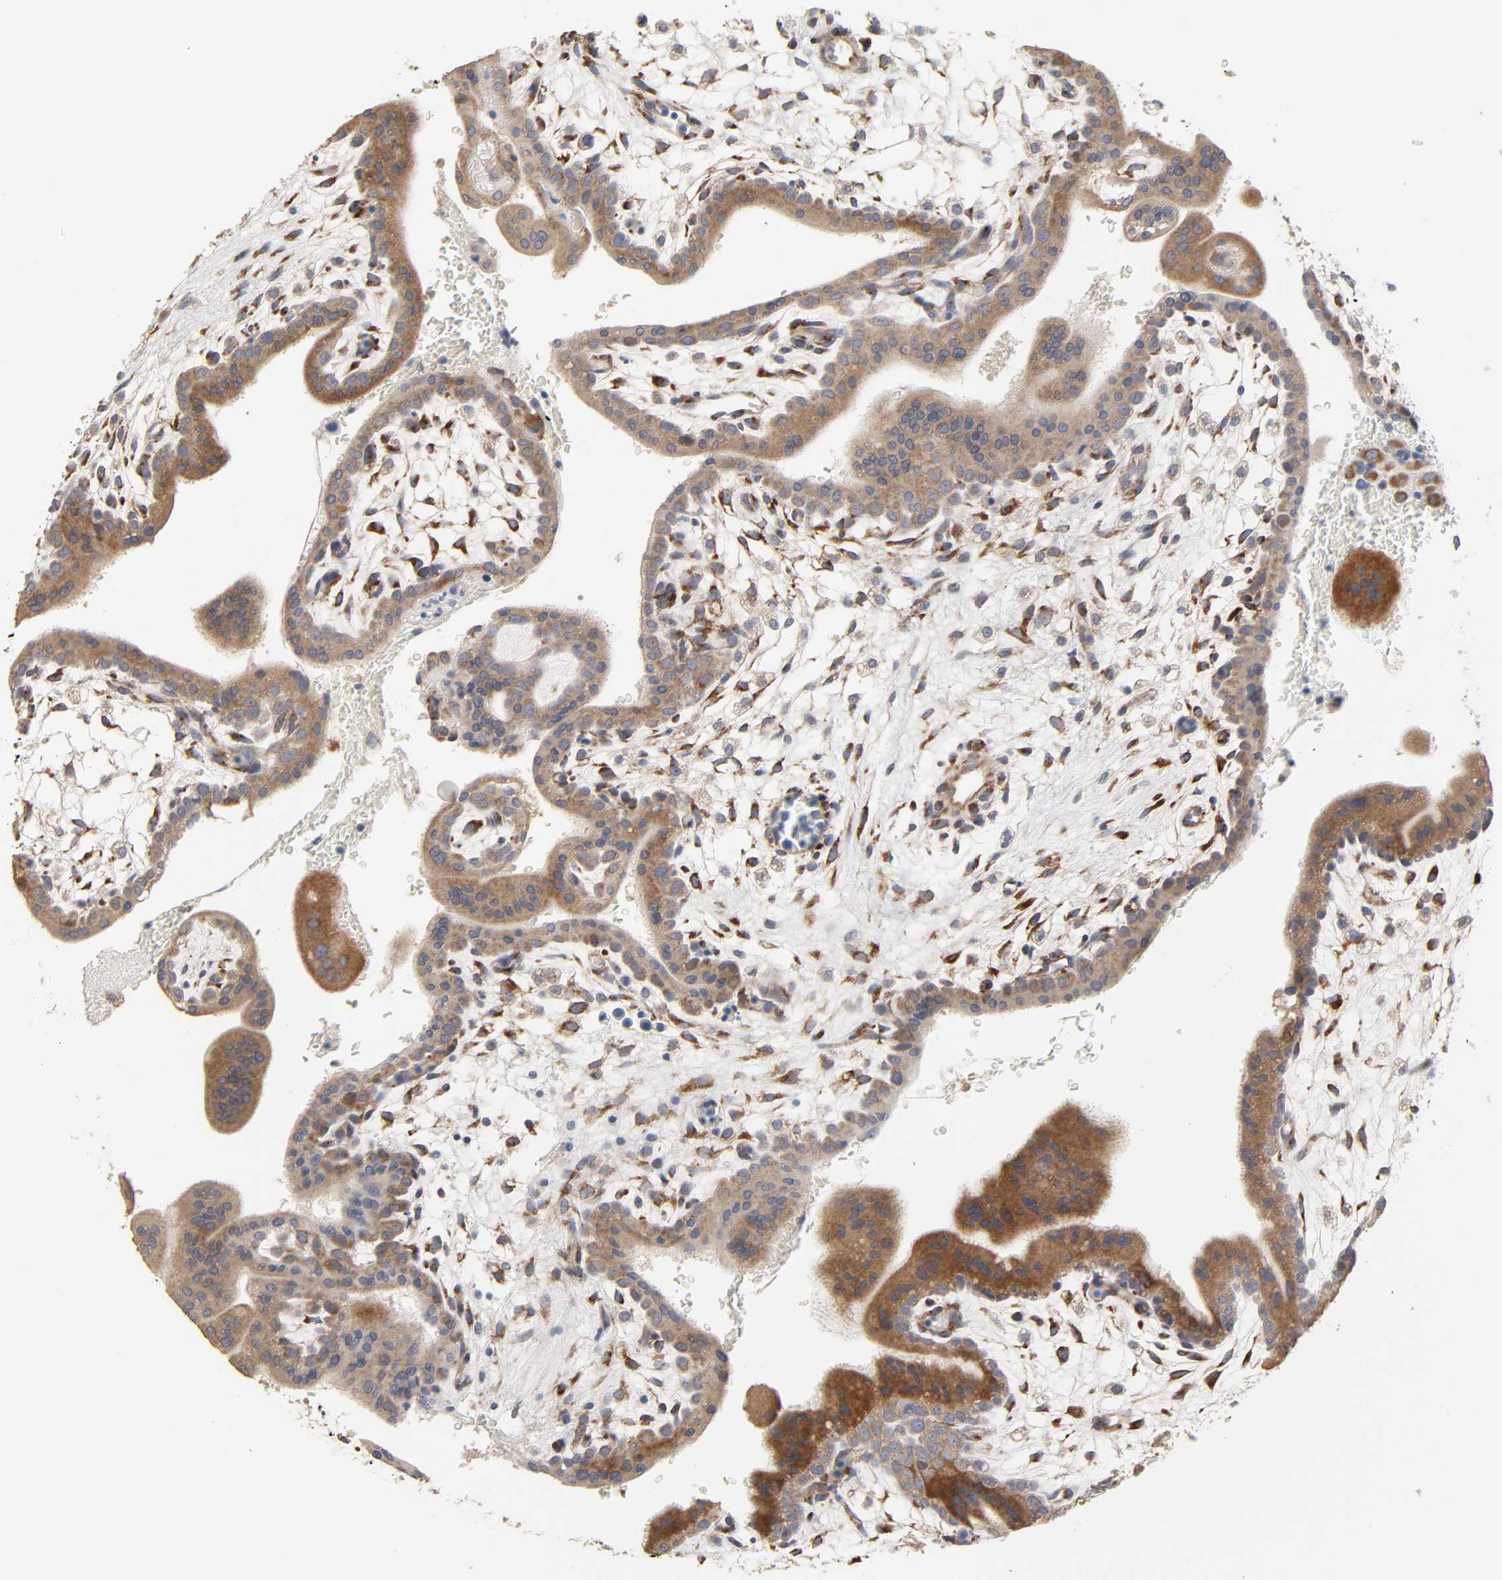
{"staining": {"intensity": "strong", "quantity": ">75%", "location": "cytoplasmic/membranous"}, "tissue": "placenta", "cell_type": "Decidual cells", "image_type": "normal", "snomed": [{"axis": "morphology", "description": "Normal tissue, NOS"}, {"axis": "topography", "description": "Placenta"}], "caption": "Unremarkable placenta exhibits strong cytoplasmic/membranous positivity in approximately >75% of decidual cells, visualized by immunohistochemistry.", "gene": "HDLBP", "patient": {"sex": "female", "age": 35}}